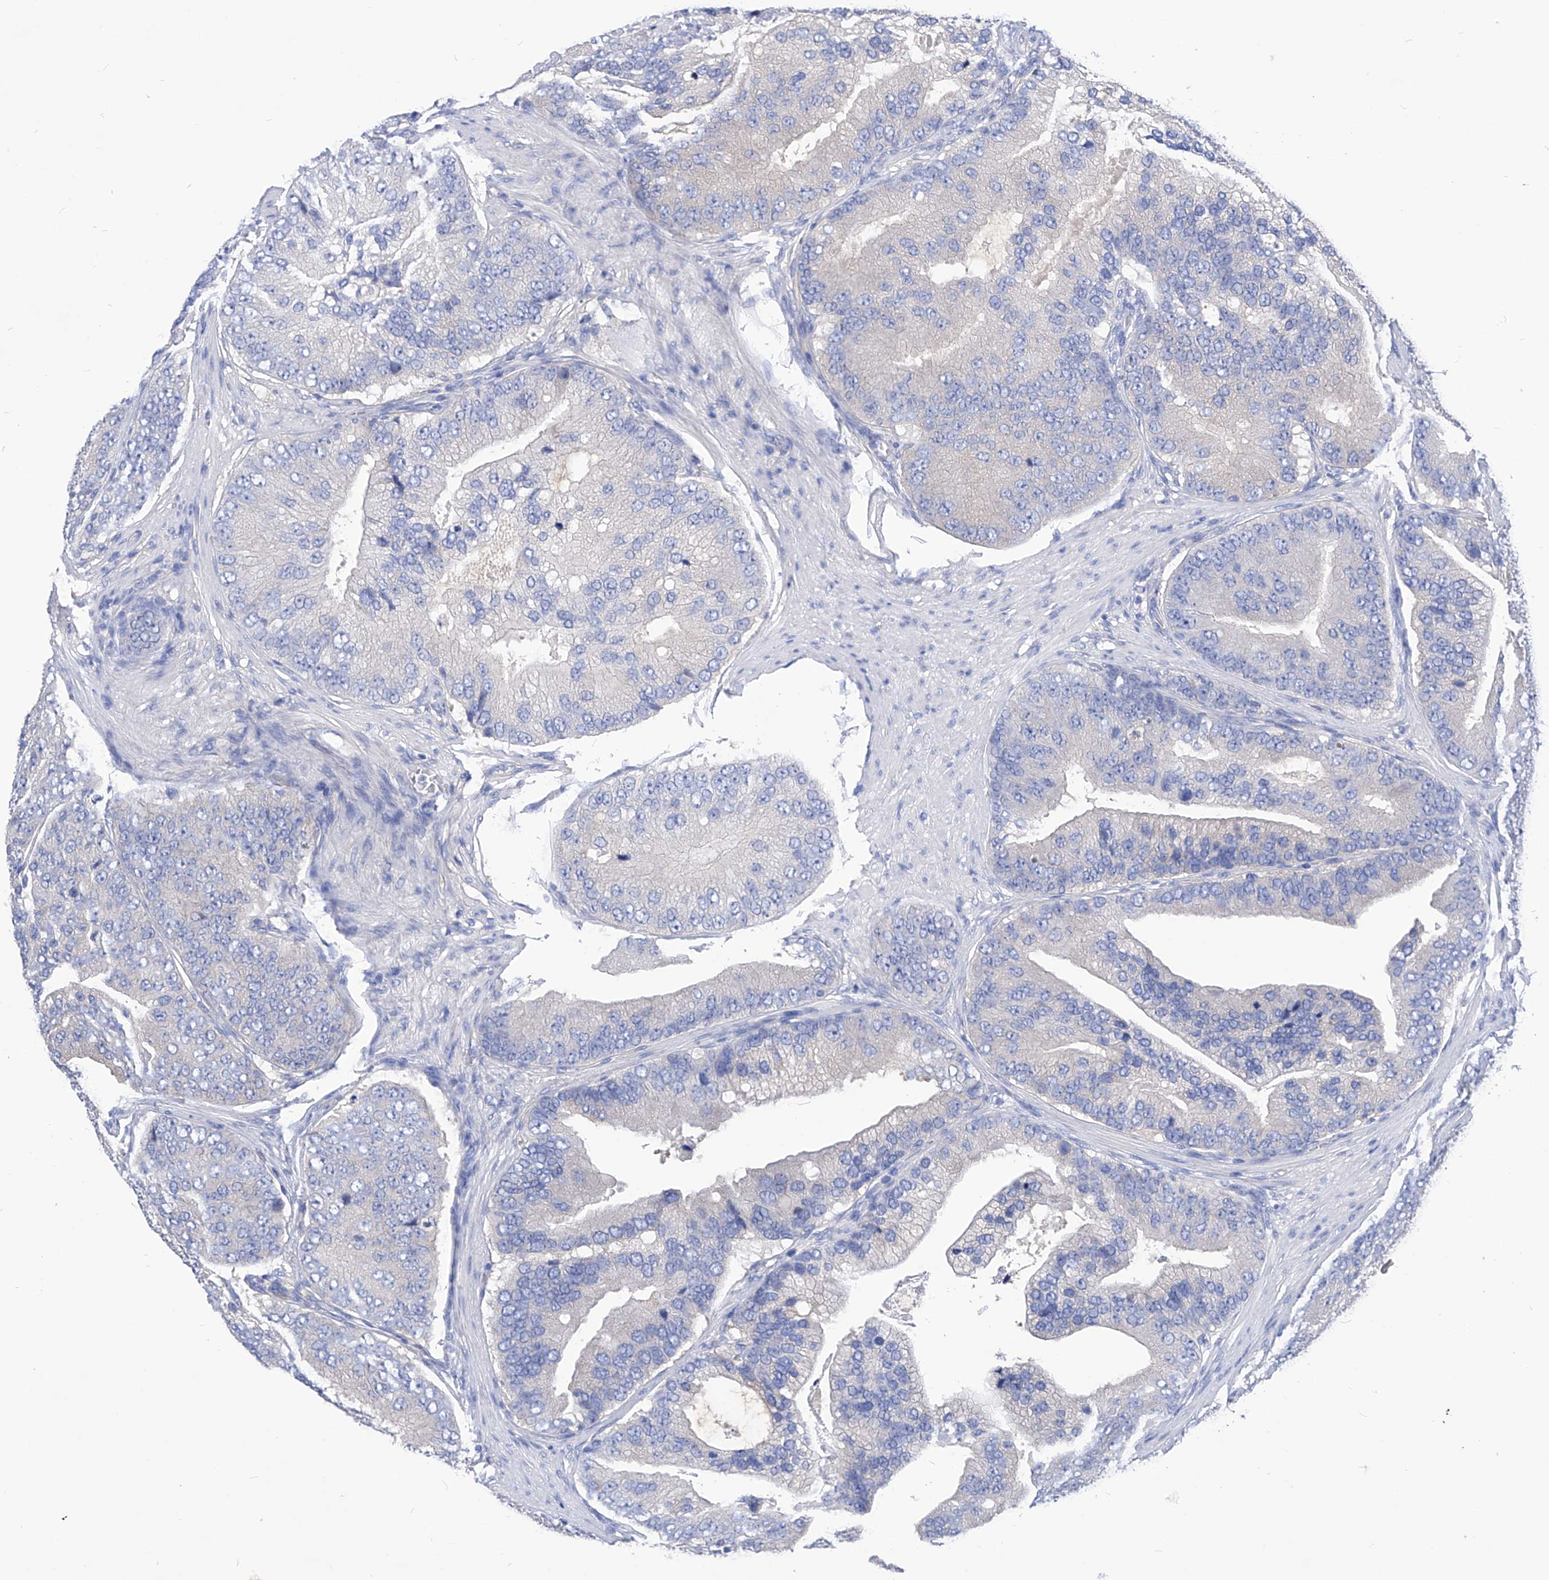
{"staining": {"intensity": "negative", "quantity": "none", "location": "none"}, "tissue": "prostate cancer", "cell_type": "Tumor cells", "image_type": "cancer", "snomed": [{"axis": "morphology", "description": "Adenocarcinoma, High grade"}, {"axis": "topography", "description": "Prostate"}], "caption": "Human prostate cancer (adenocarcinoma (high-grade)) stained for a protein using IHC demonstrates no staining in tumor cells.", "gene": "XPNPEP1", "patient": {"sex": "male", "age": 70}}